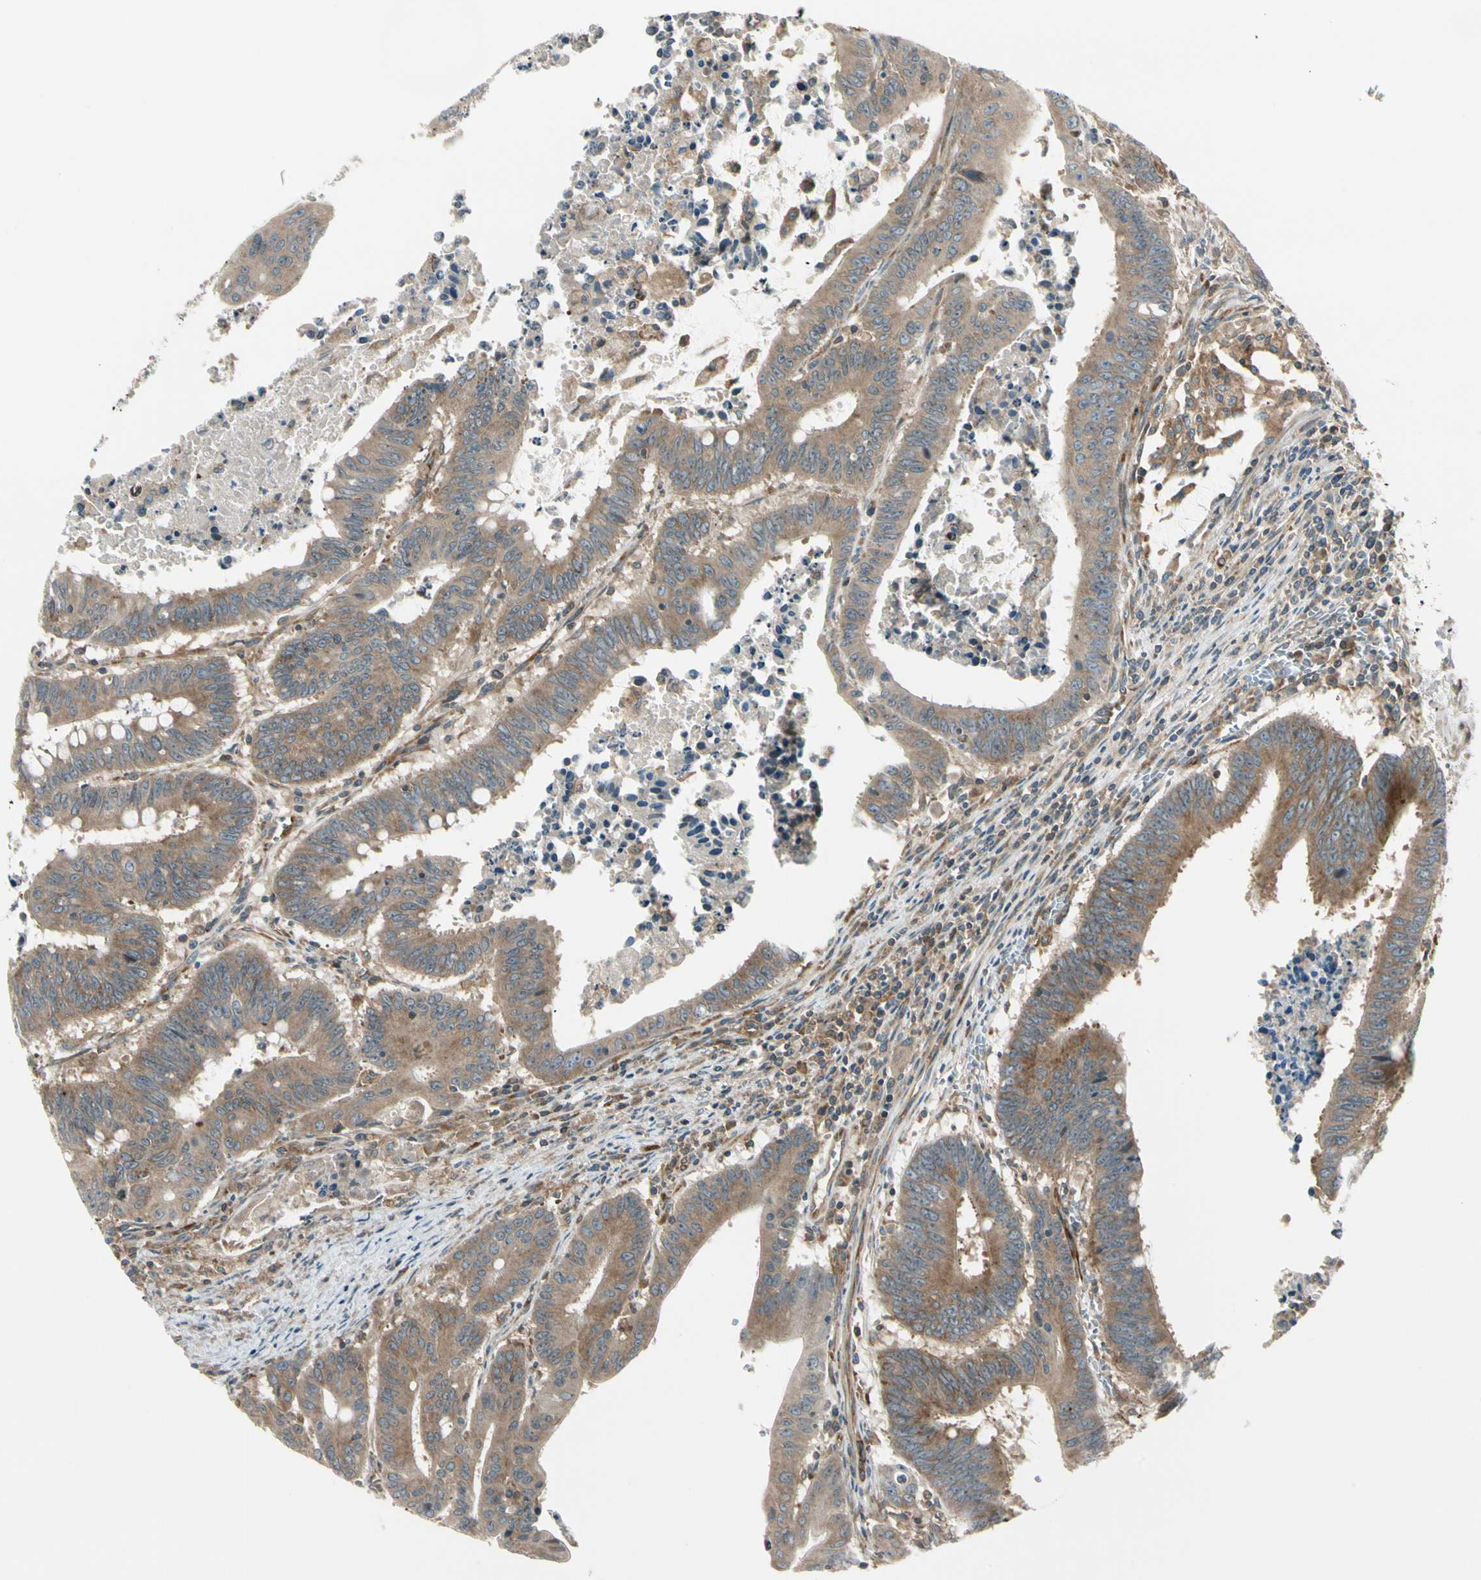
{"staining": {"intensity": "moderate", "quantity": ">75%", "location": "cytoplasmic/membranous"}, "tissue": "colorectal cancer", "cell_type": "Tumor cells", "image_type": "cancer", "snomed": [{"axis": "morphology", "description": "Adenocarcinoma, NOS"}, {"axis": "topography", "description": "Colon"}], "caption": "Colorectal cancer (adenocarcinoma) stained with a protein marker exhibits moderate staining in tumor cells.", "gene": "TRIO", "patient": {"sex": "male", "age": 45}}